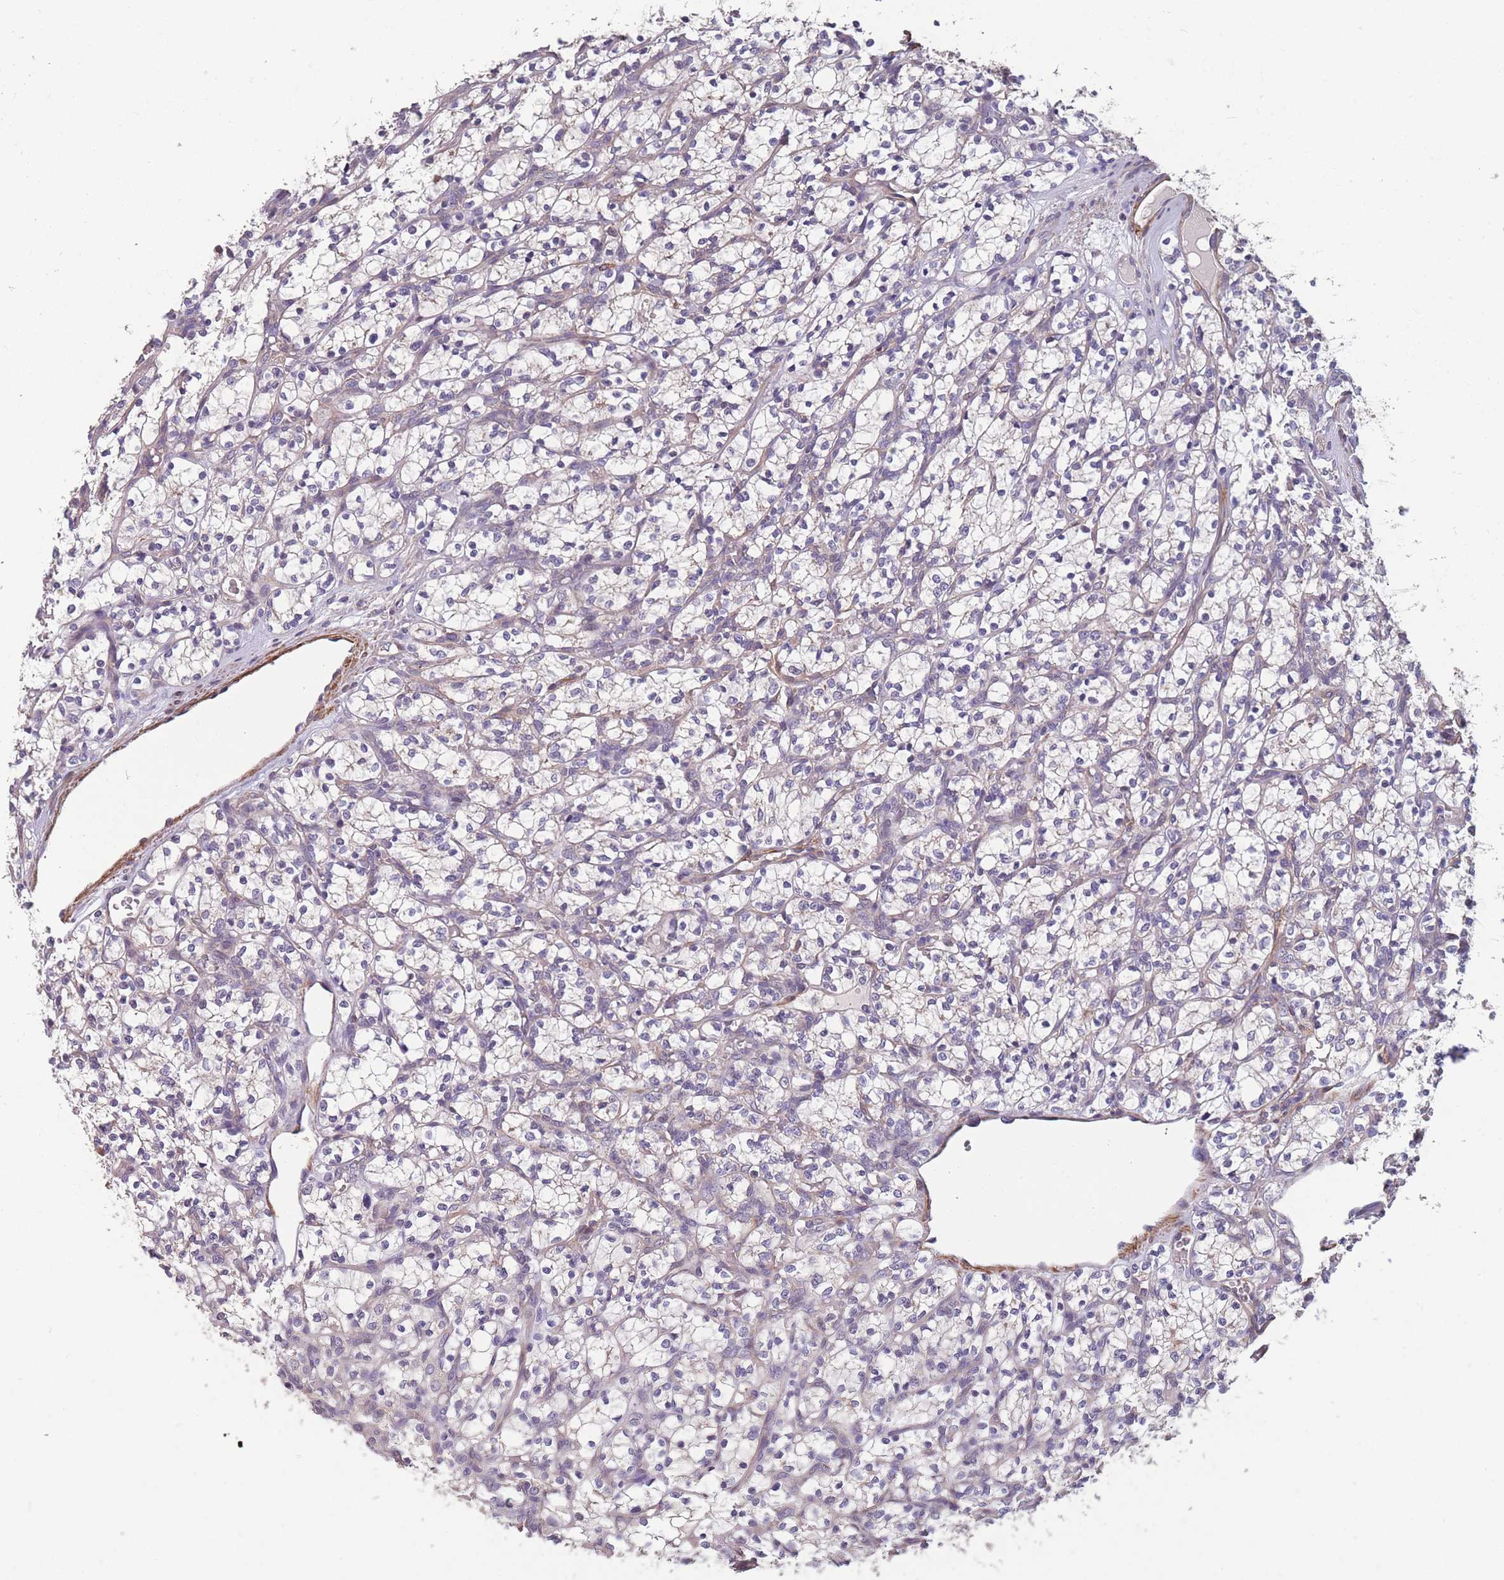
{"staining": {"intensity": "negative", "quantity": "none", "location": "none"}, "tissue": "renal cancer", "cell_type": "Tumor cells", "image_type": "cancer", "snomed": [{"axis": "morphology", "description": "Adenocarcinoma, NOS"}, {"axis": "topography", "description": "Kidney"}], "caption": "DAB (3,3'-diaminobenzidine) immunohistochemical staining of human adenocarcinoma (renal) displays no significant expression in tumor cells.", "gene": "TOMM40L", "patient": {"sex": "female", "age": 69}}